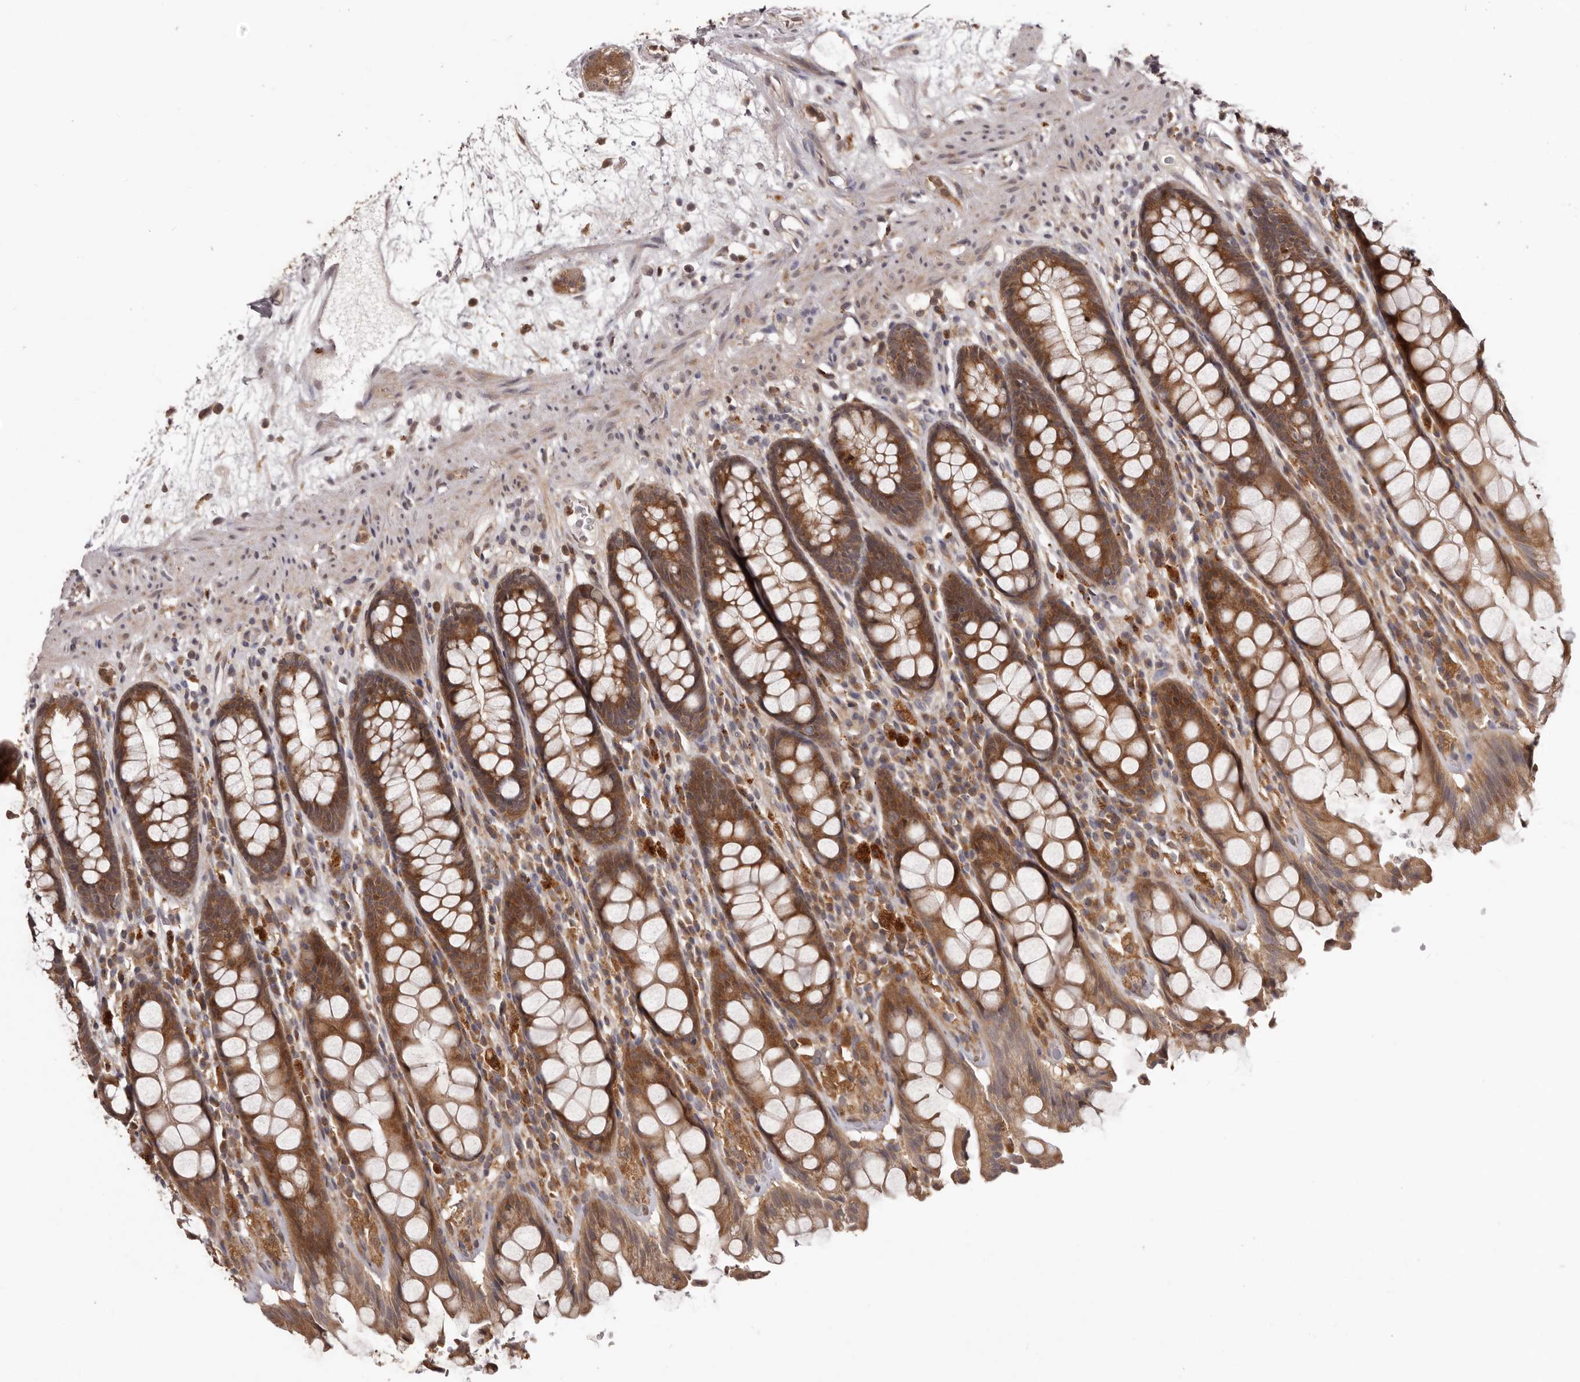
{"staining": {"intensity": "moderate", "quantity": ">75%", "location": "cytoplasmic/membranous"}, "tissue": "rectum", "cell_type": "Glandular cells", "image_type": "normal", "snomed": [{"axis": "morphology", "description": "Normal tissue, NOS"}, {"axis": "topography", "description": "Rectum"}], "caption": "Normal rectum was stained to show a protein in brown. There is medium levels of moderate cytoplasmic/membranous staining in approximately >75% of glandular cells. The staining was performed using DAB (3,3'-diaminobenzidine) to visualize the protein expression in brown, while the nuclei were stained in blue with hematoxylin (Magnification: 20x).", "gene": "RNF187", "patient": {"sex": "male", "age": 64}}